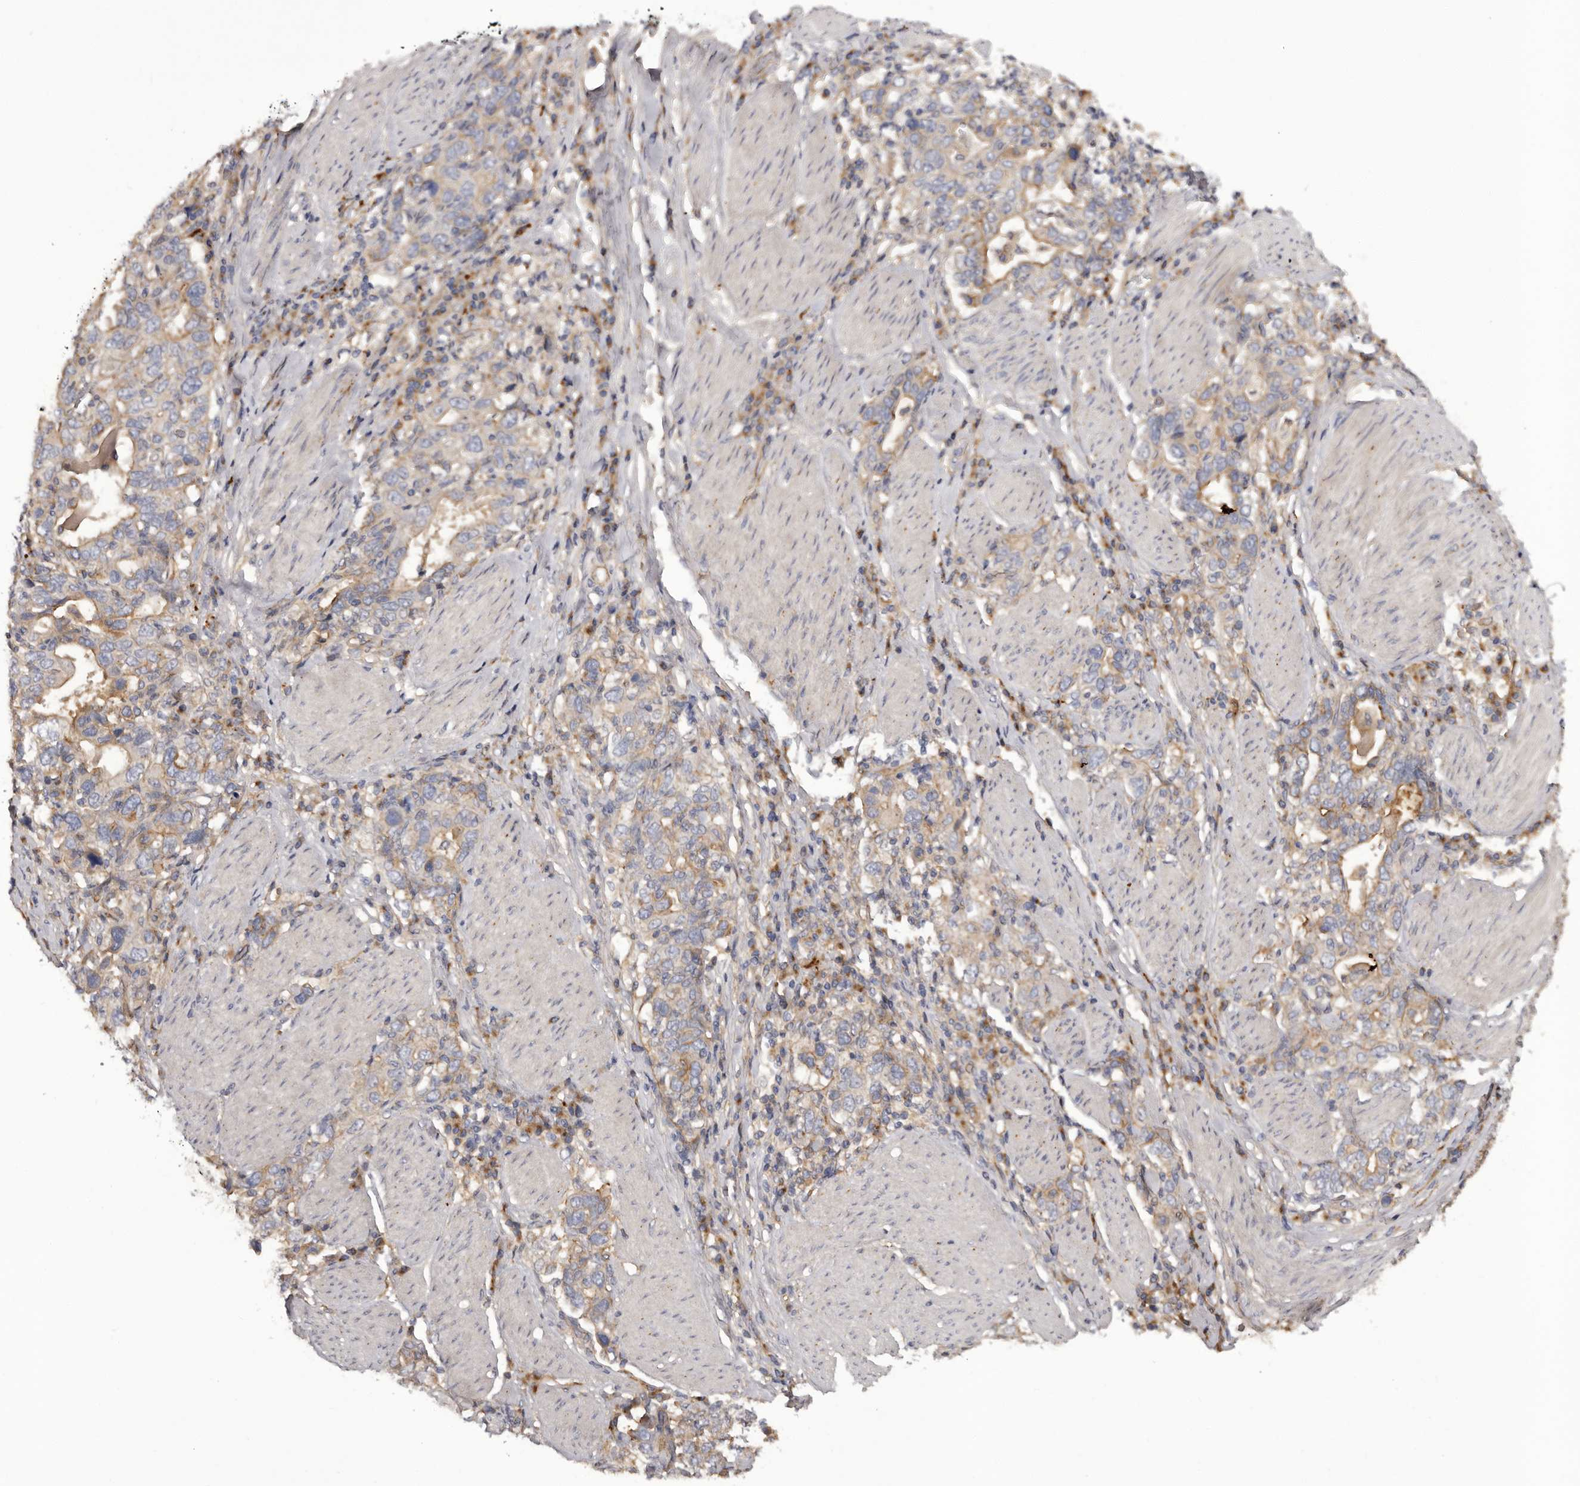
{"staining": {"intensity": "moderate", "quantity": "<25%", "location": "cytoplasmic/membranous"}, "tissue": "stomach cancer", "cell_type": "Tumor cells", "image_type": "cancer", "snomed": [{"axis": "morphology", "description": "Adenocarcinoma, NOS"}, {"axis": "topography", "description": "Stomach, upper"}], "caption": "This is an image of immunohistochemistry staining of stomach cancer (adenocarcinoma), which shows moderate staining in the cytoplasmic/membranous of tumor cells.", "gene": "INKA2", "patient": {"sex": "male", "age": 62}}